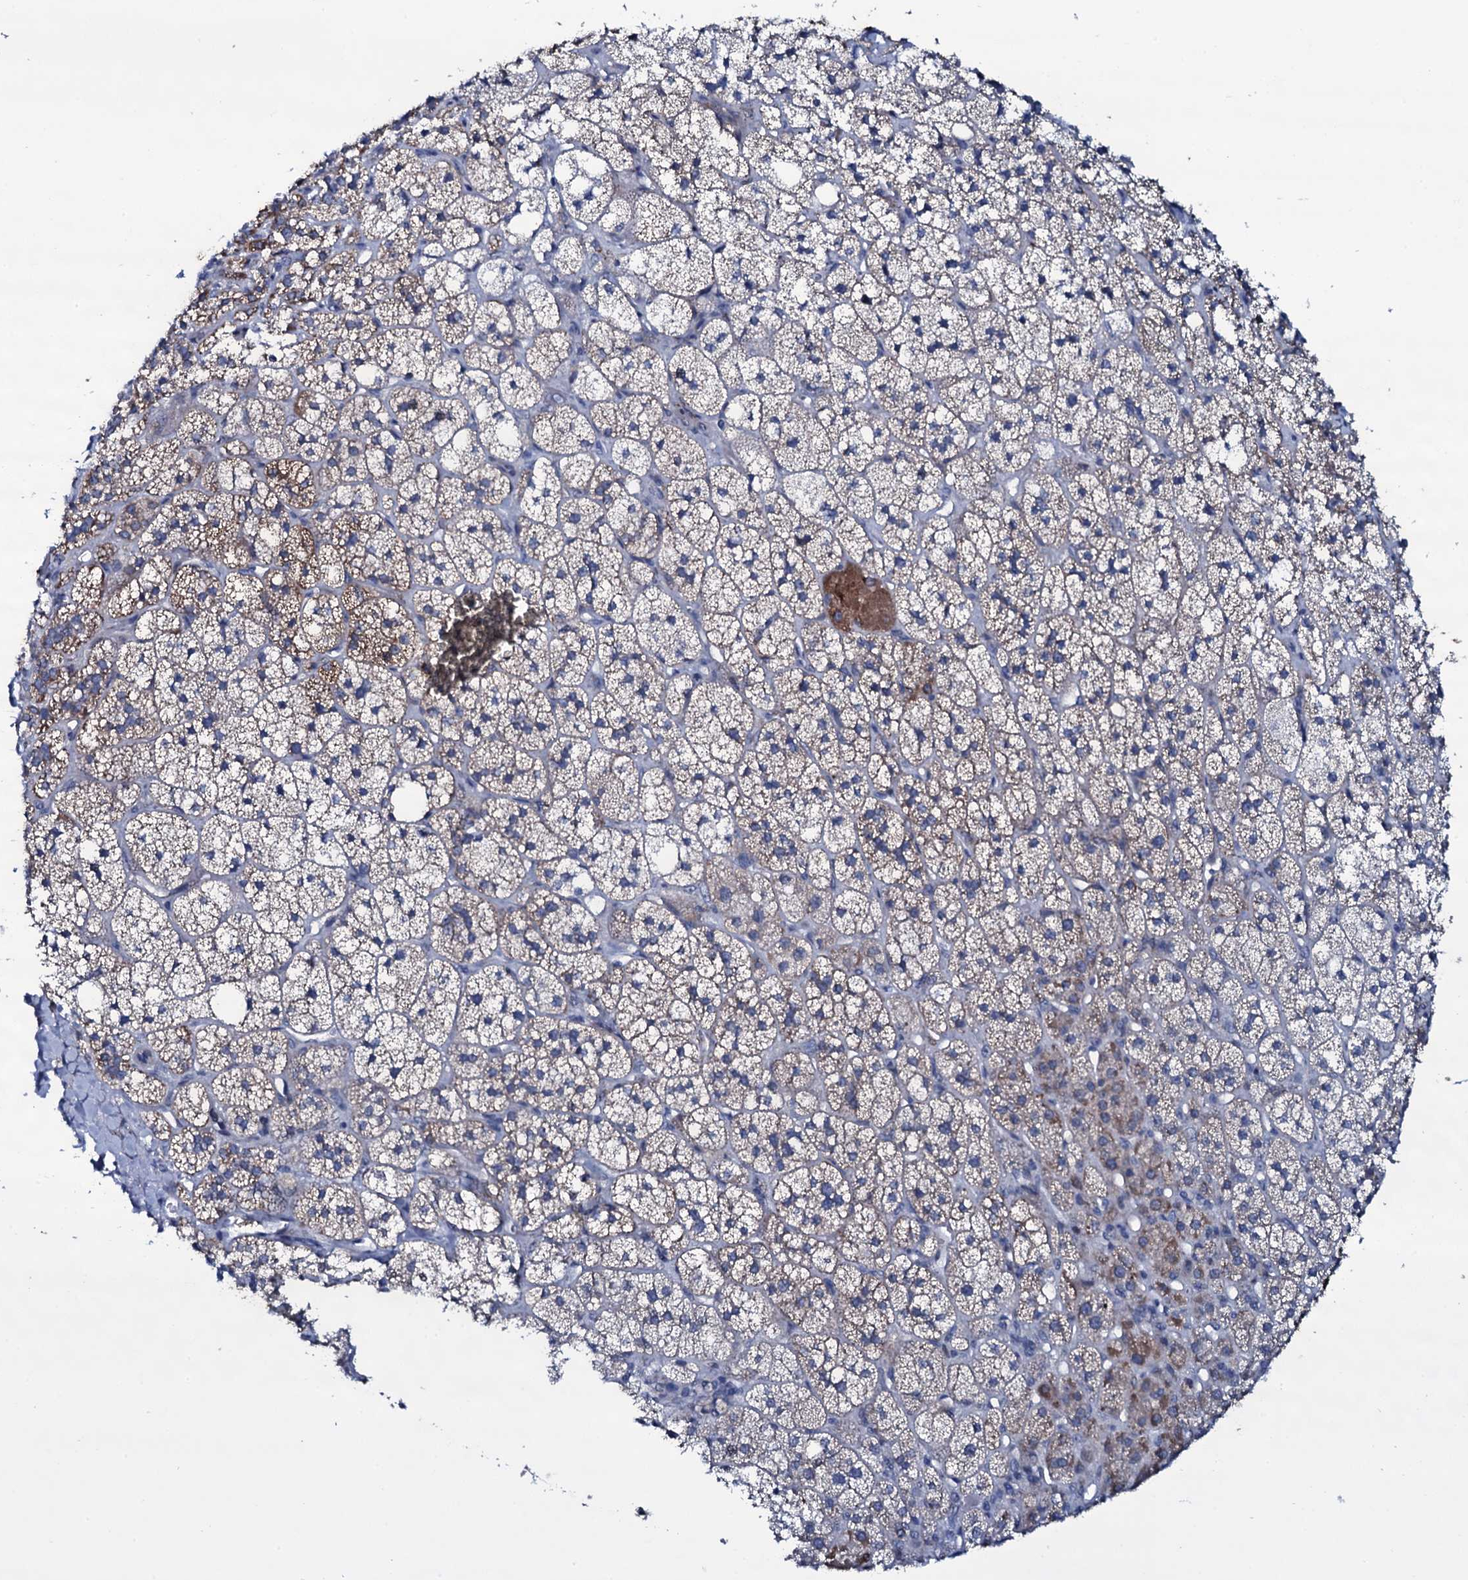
{"staining": {"intensity": "moderate", "quantity": "<25%", "location": "cytoplasmic/membranous"}, "tissue": "adrenal gland", "cell_type": "Glandular cells", "image_type": "normal", "snomed": [{"axis": "morphology", "description": "Normal tissue, NOS"}, {"axis": "topography", "description": "Adrenal gland"}], "caption": "Immunohistochemical staining of benign human adrenal gland exhibits low levels of moderate cytoplasmic/membranous staining in approximately <25% of glandular cells.", "gene": "WIPF3", "patient": {"sex": "male", "age": 61}}